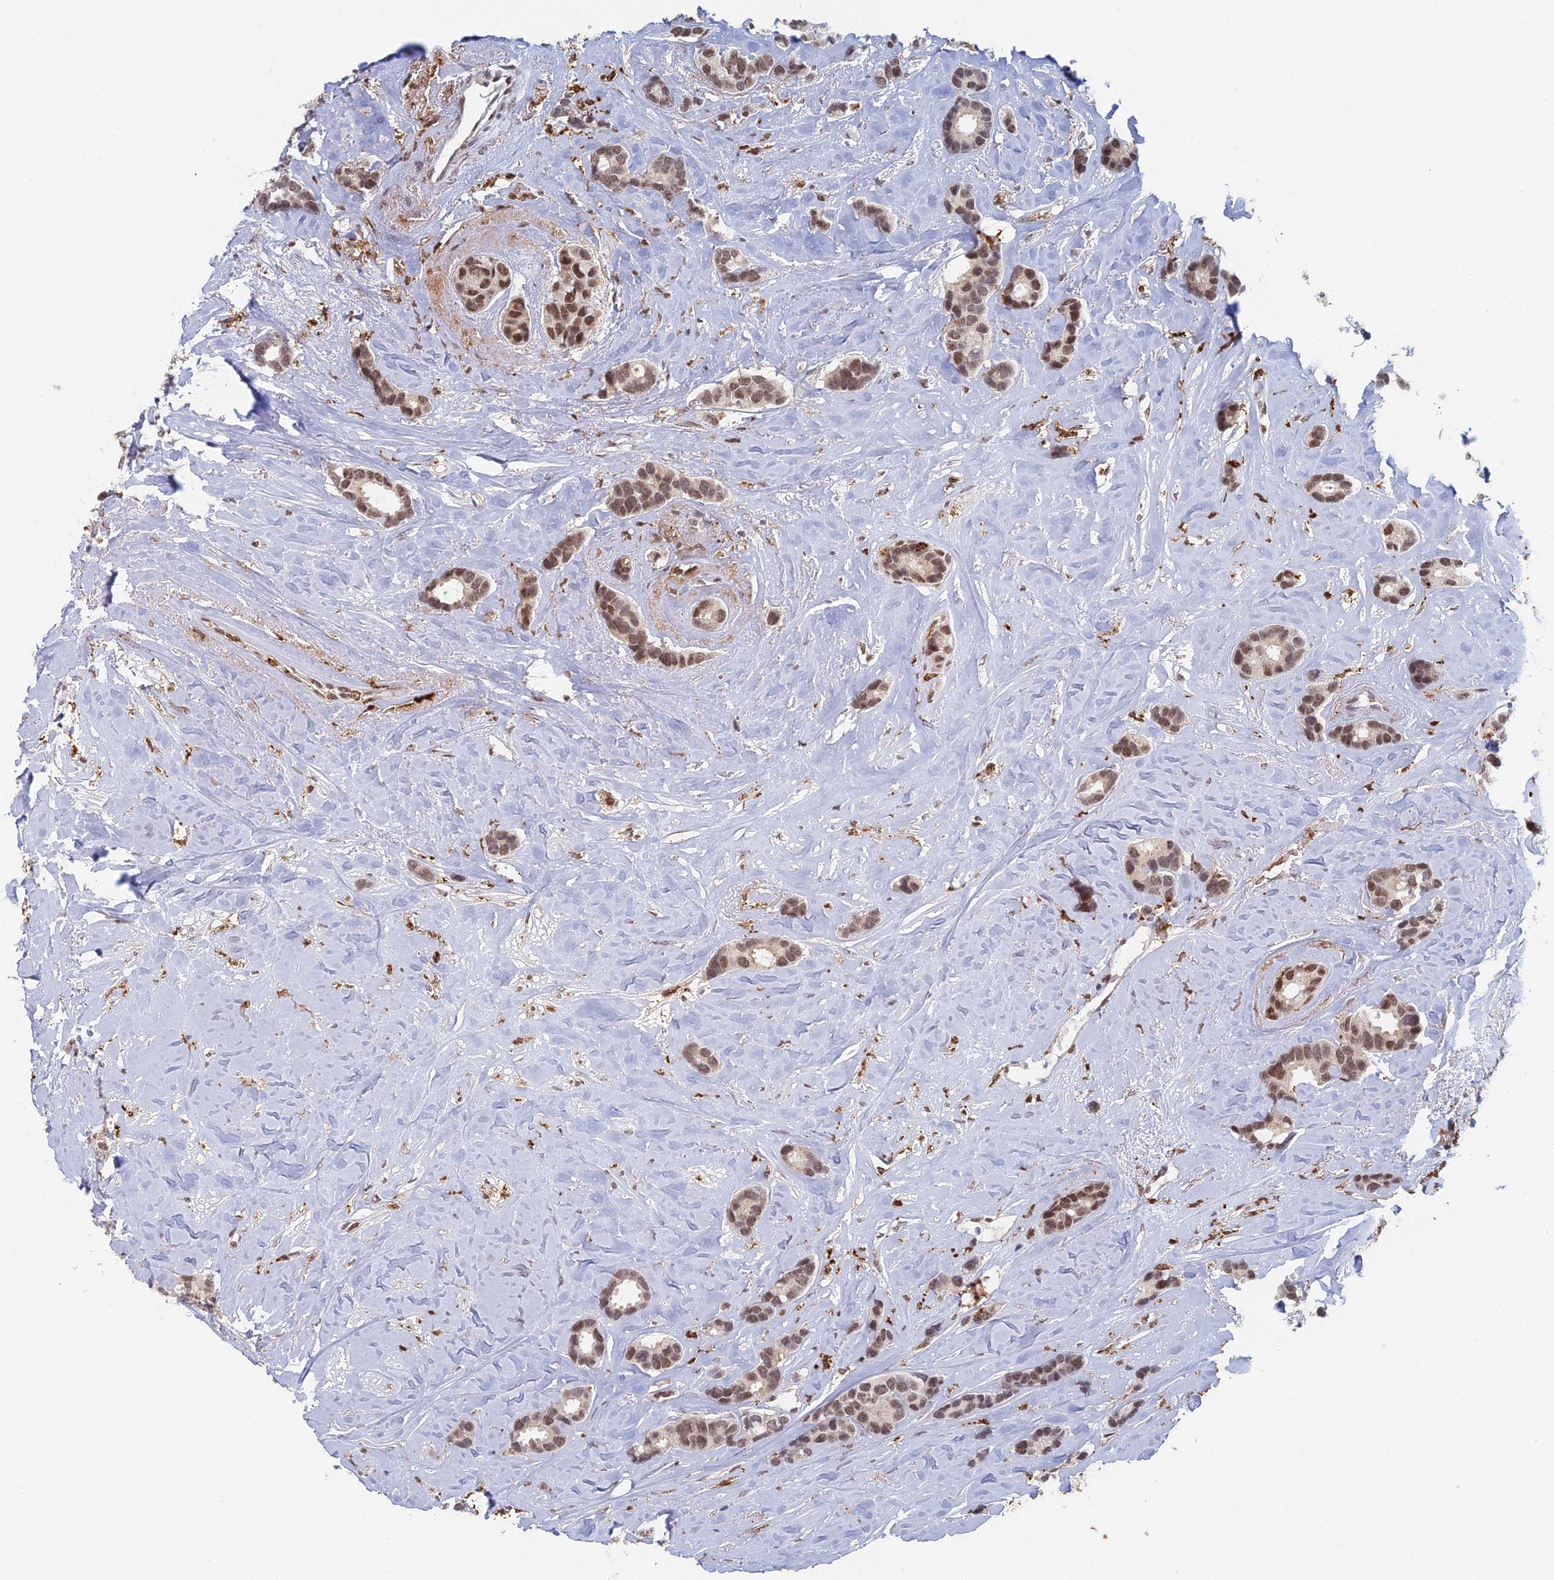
{"staining": {"intensity": "moderate", "quantity": ">75%", "location": "nuclear"}, "tissue": "breast cancer", "cell_type": "Tumor cells", "image_type": "cancer", "snomed": [{"axis": "morphology", "description": "Duct carcinoma"}, {"axis": "topography", "description": "Breast"}], "caption": "High-magnification brightfield microscopy of breast invasive ductal carcinoma stained with DAB (3,3'-diaminobenzidine) (brown) and counterstained with hematoxylin (blue). tumor cells exhibit moderate nuclear expression is present in approximately>75% of cells. (IHC, brightfield microscopy, high magnification).", "gene": "GPATCH1", "patient": {"sex": "female", "age": 87}}